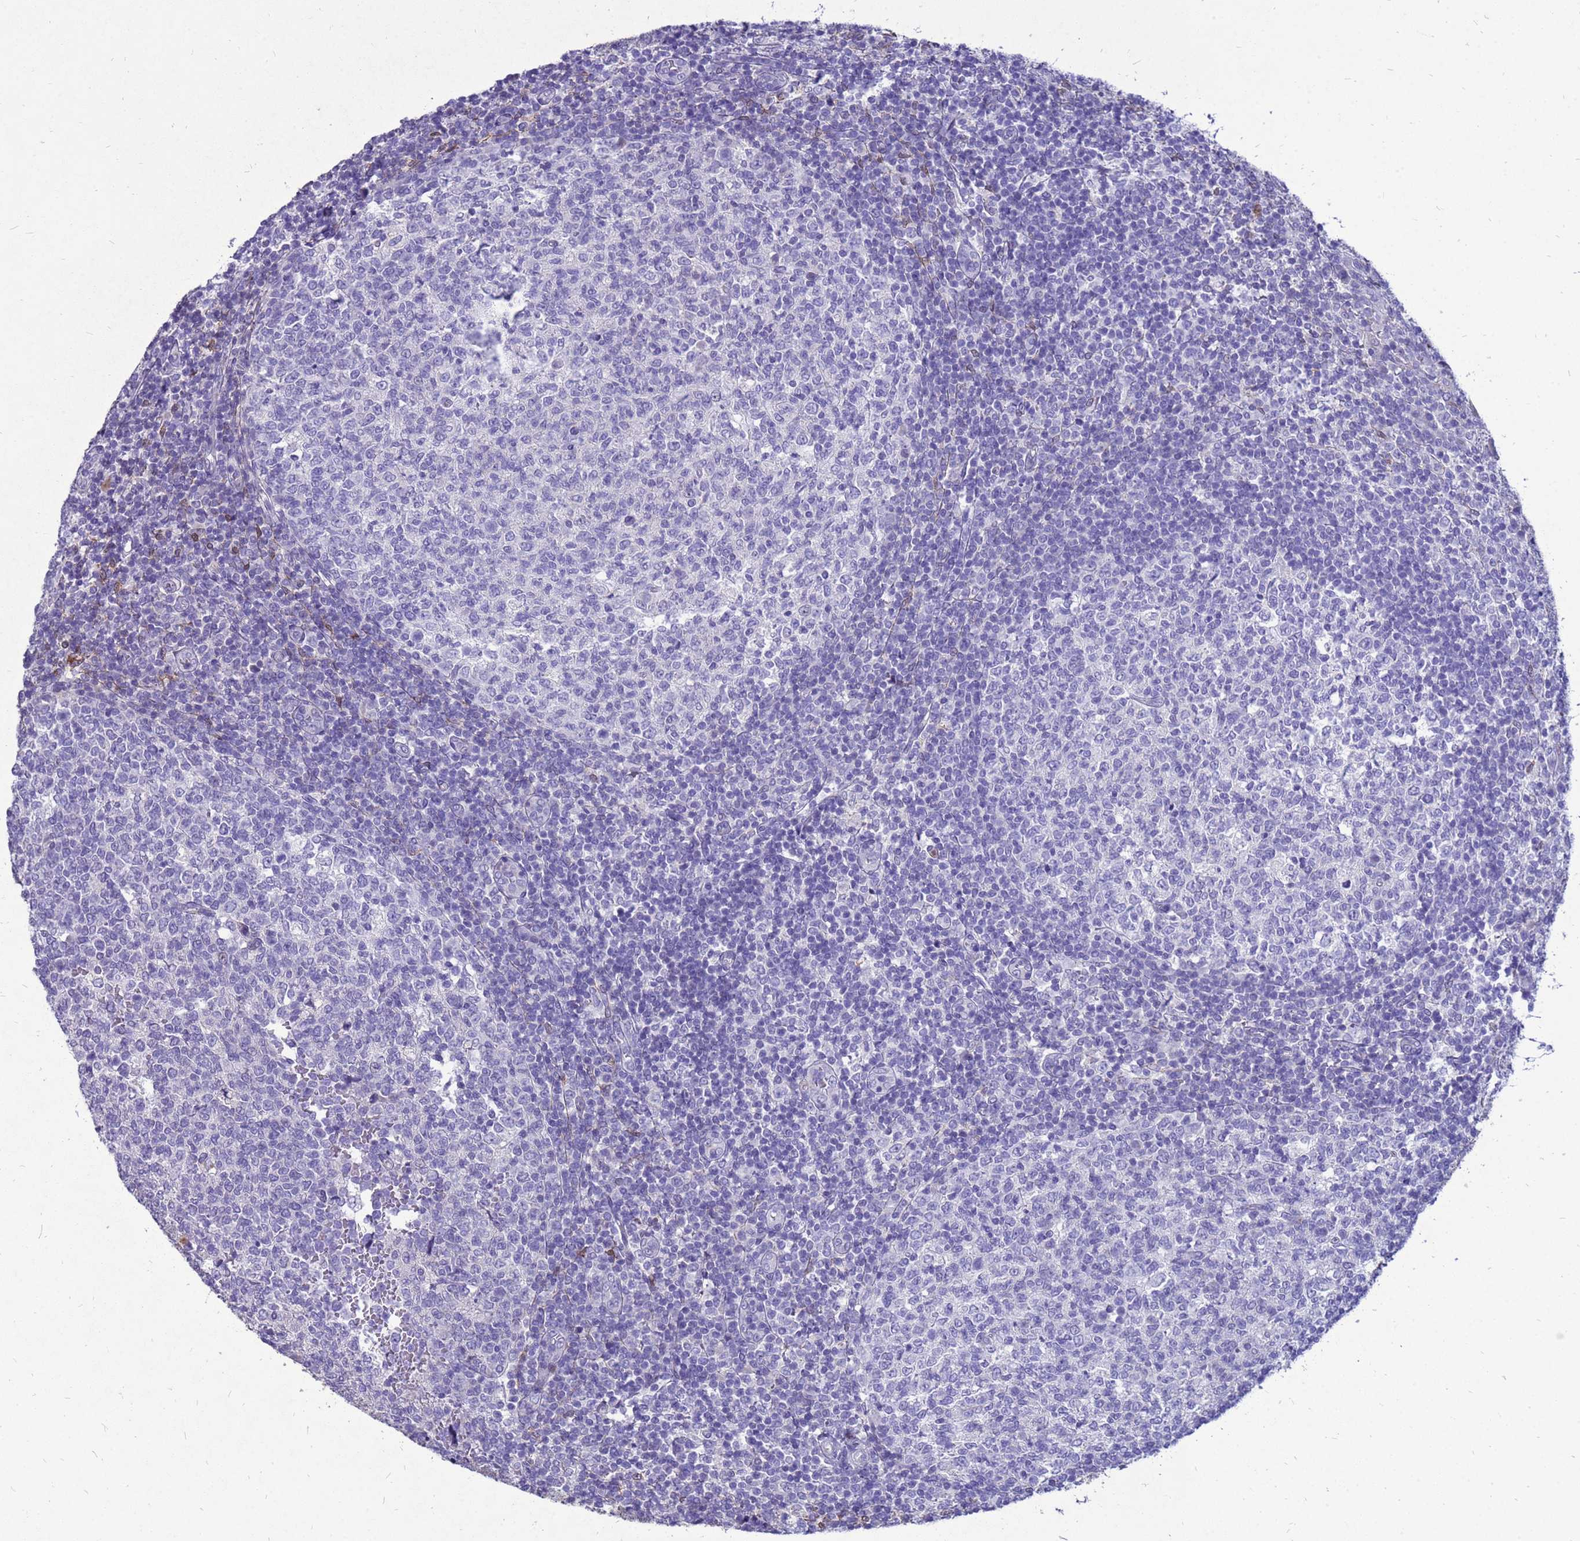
{"staining": {"intensity": "moderate", "quantity": "<25%", "location": "cytoplasmic/membranous,nuclear"}, "tissue": "tonsil", "cell_type": "Germinal center cells", "image_type": "normal", "snomed": [{"axis": "morphology", "description": "Normal tissue, NOS"}, {"axis": "topography", "description": "Tonsil"}], "caption": "IHC photomicrograph of unremarkable human tonsil stained for a protein (brown), which demonstrates low levels of moderate cytoplasmic/membranous,nuclear expression in about <25% of germinal center cells.", "gene": "AKR1C1", "patient": {"sex": "female", "age": 19}}